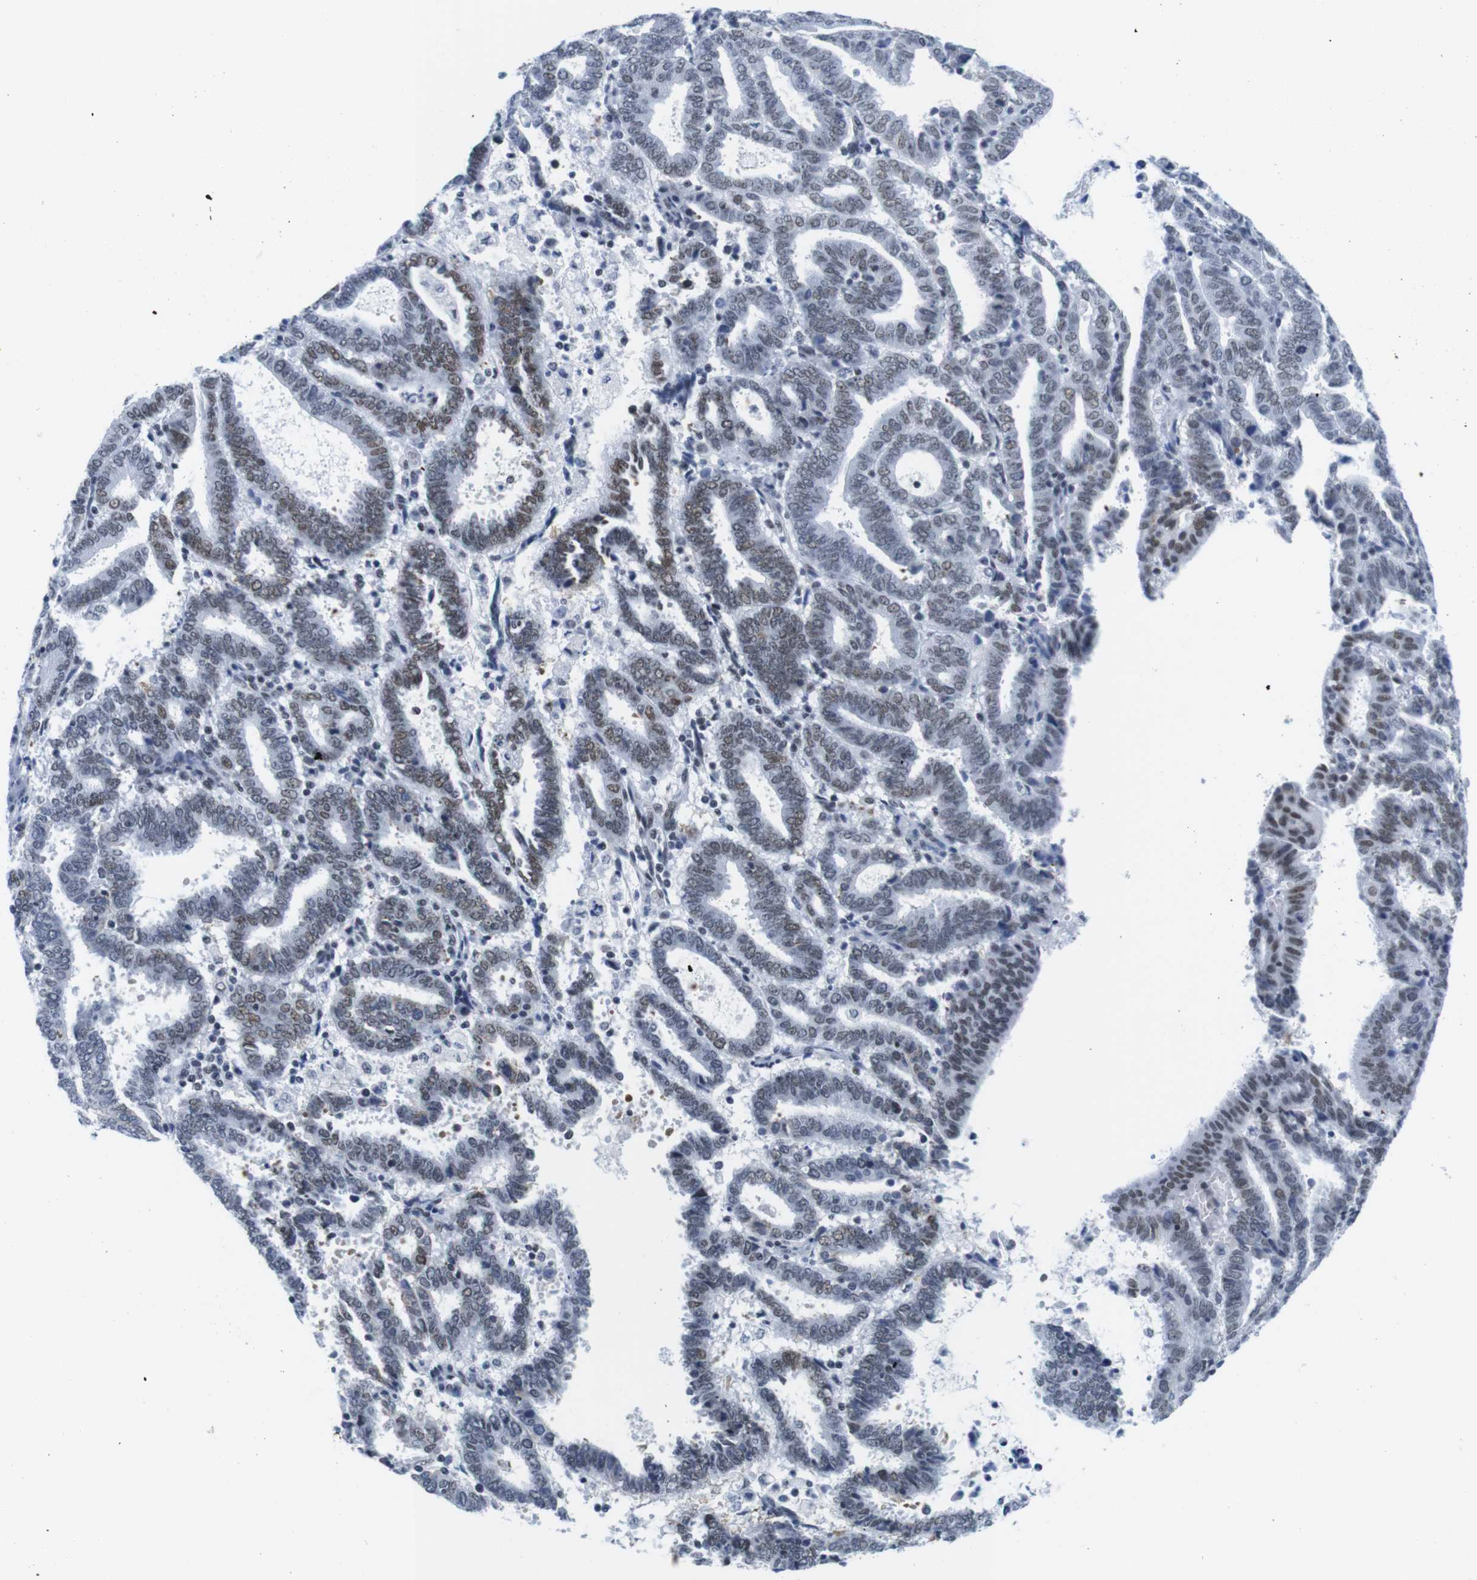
{"staining": {"intensity": "moderate", "quantity": "<25%", "location": "nuclear"}, "tissue": "endometrial cancer", "cell_type": "Tumor cells", "image_type": "cancer", "snomed": [{"axis": "morphology", "description": "Adenocarcinoma, NOS"}, {"axis": "topography", "description": "Uterus"}], "caption": "Moderate nuclear expression is seen in about <25% of tumor cells in endometrial cancer (adenocarcinoma).", "gene": "IFI16", "patient": {"sex": "female", "age": 83}}